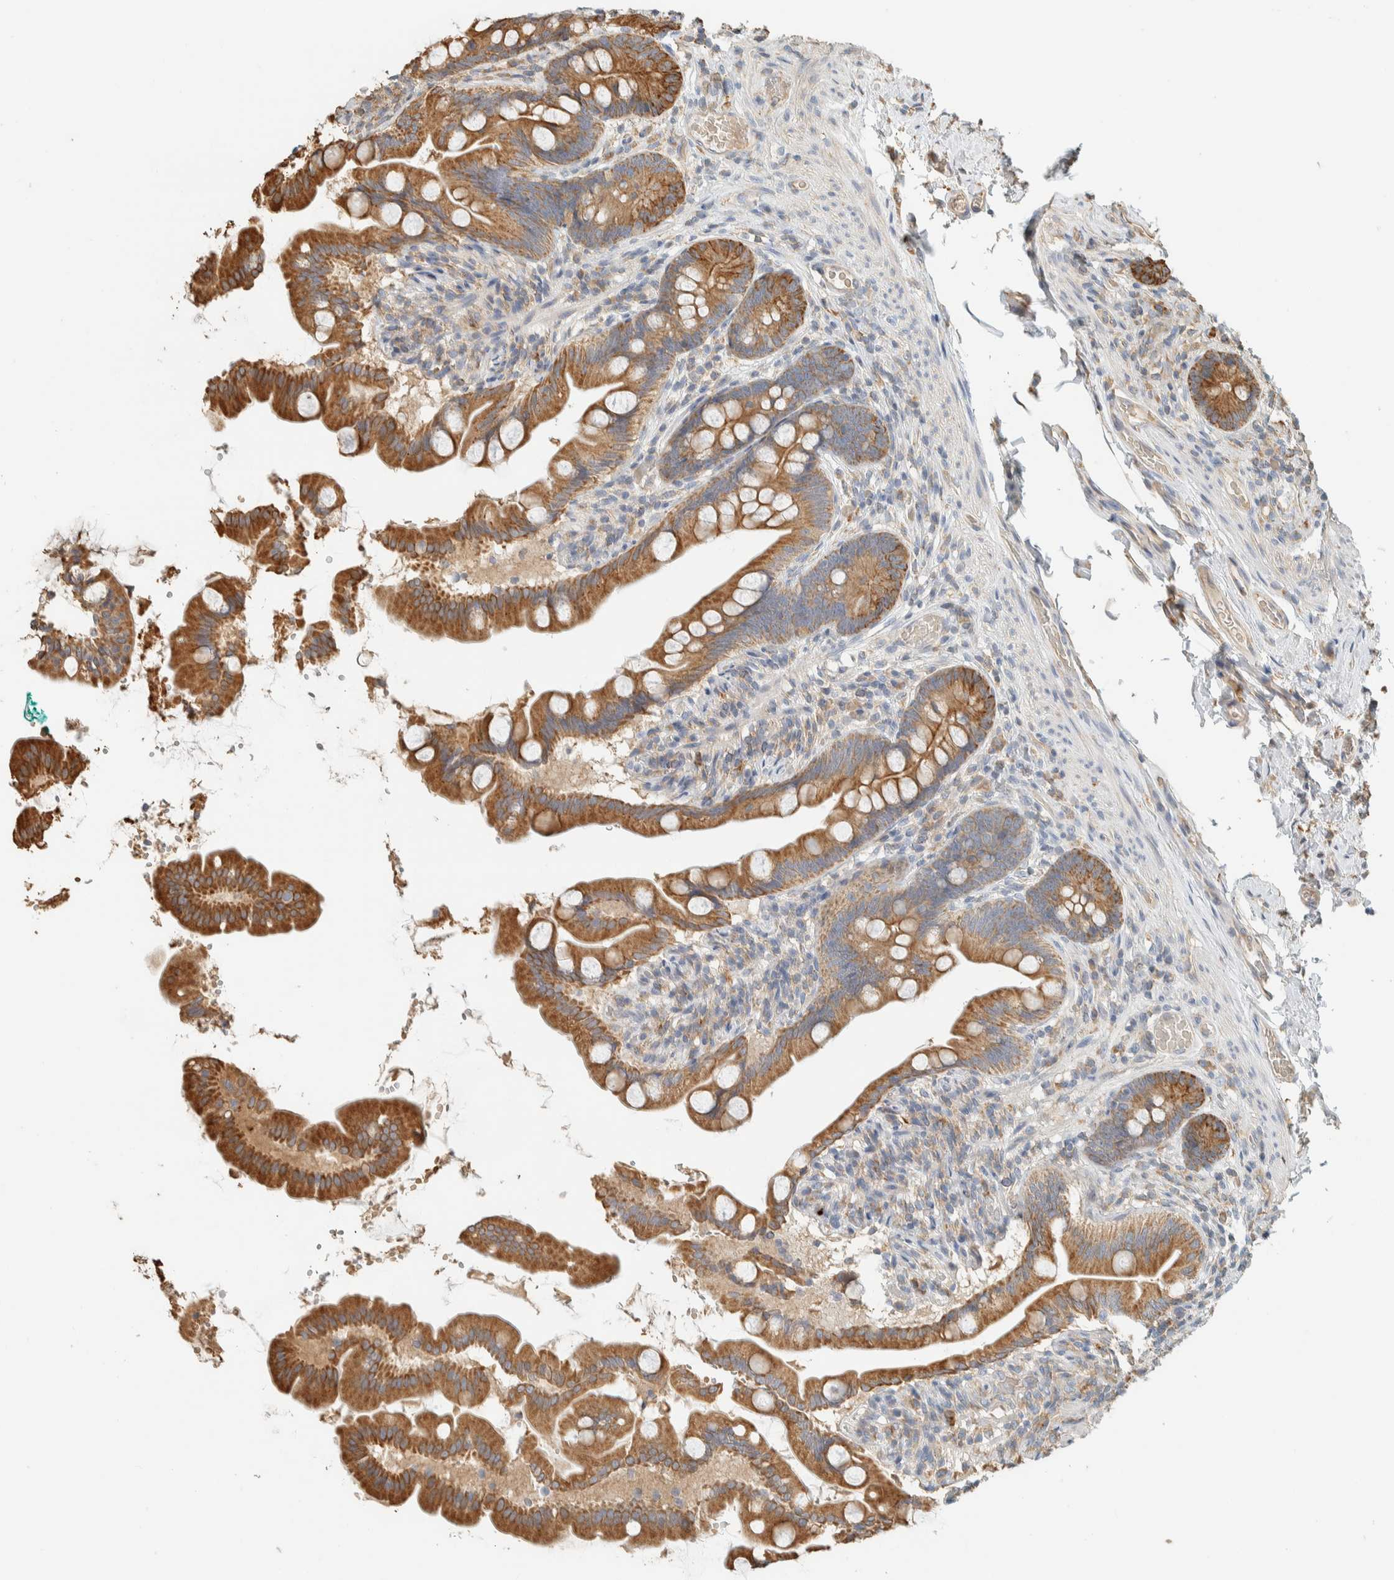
{"staining": {"intensity": "moderate", "quantity": ">75%", "location": "cytoplasmic/membranous"}, "tissue": "small intestine", "cell_type": "Glandular cells", "image_type": "normal", "snomed": [{"axis": "morphology", "description": "Normal tissue, NOS"}, {"axis": "topography", "description": "Small intestine"}], "caption": "This micrograph displays normal small intestine stained with IHC to label a protein in brown. The cytoplasmic/membranous of glandular cells show moderate positivity for the protein. Nuclei are counter-stained blue.", "gene": "RAB11FIP1", "patient": {"sex": "female", "age": 56}}